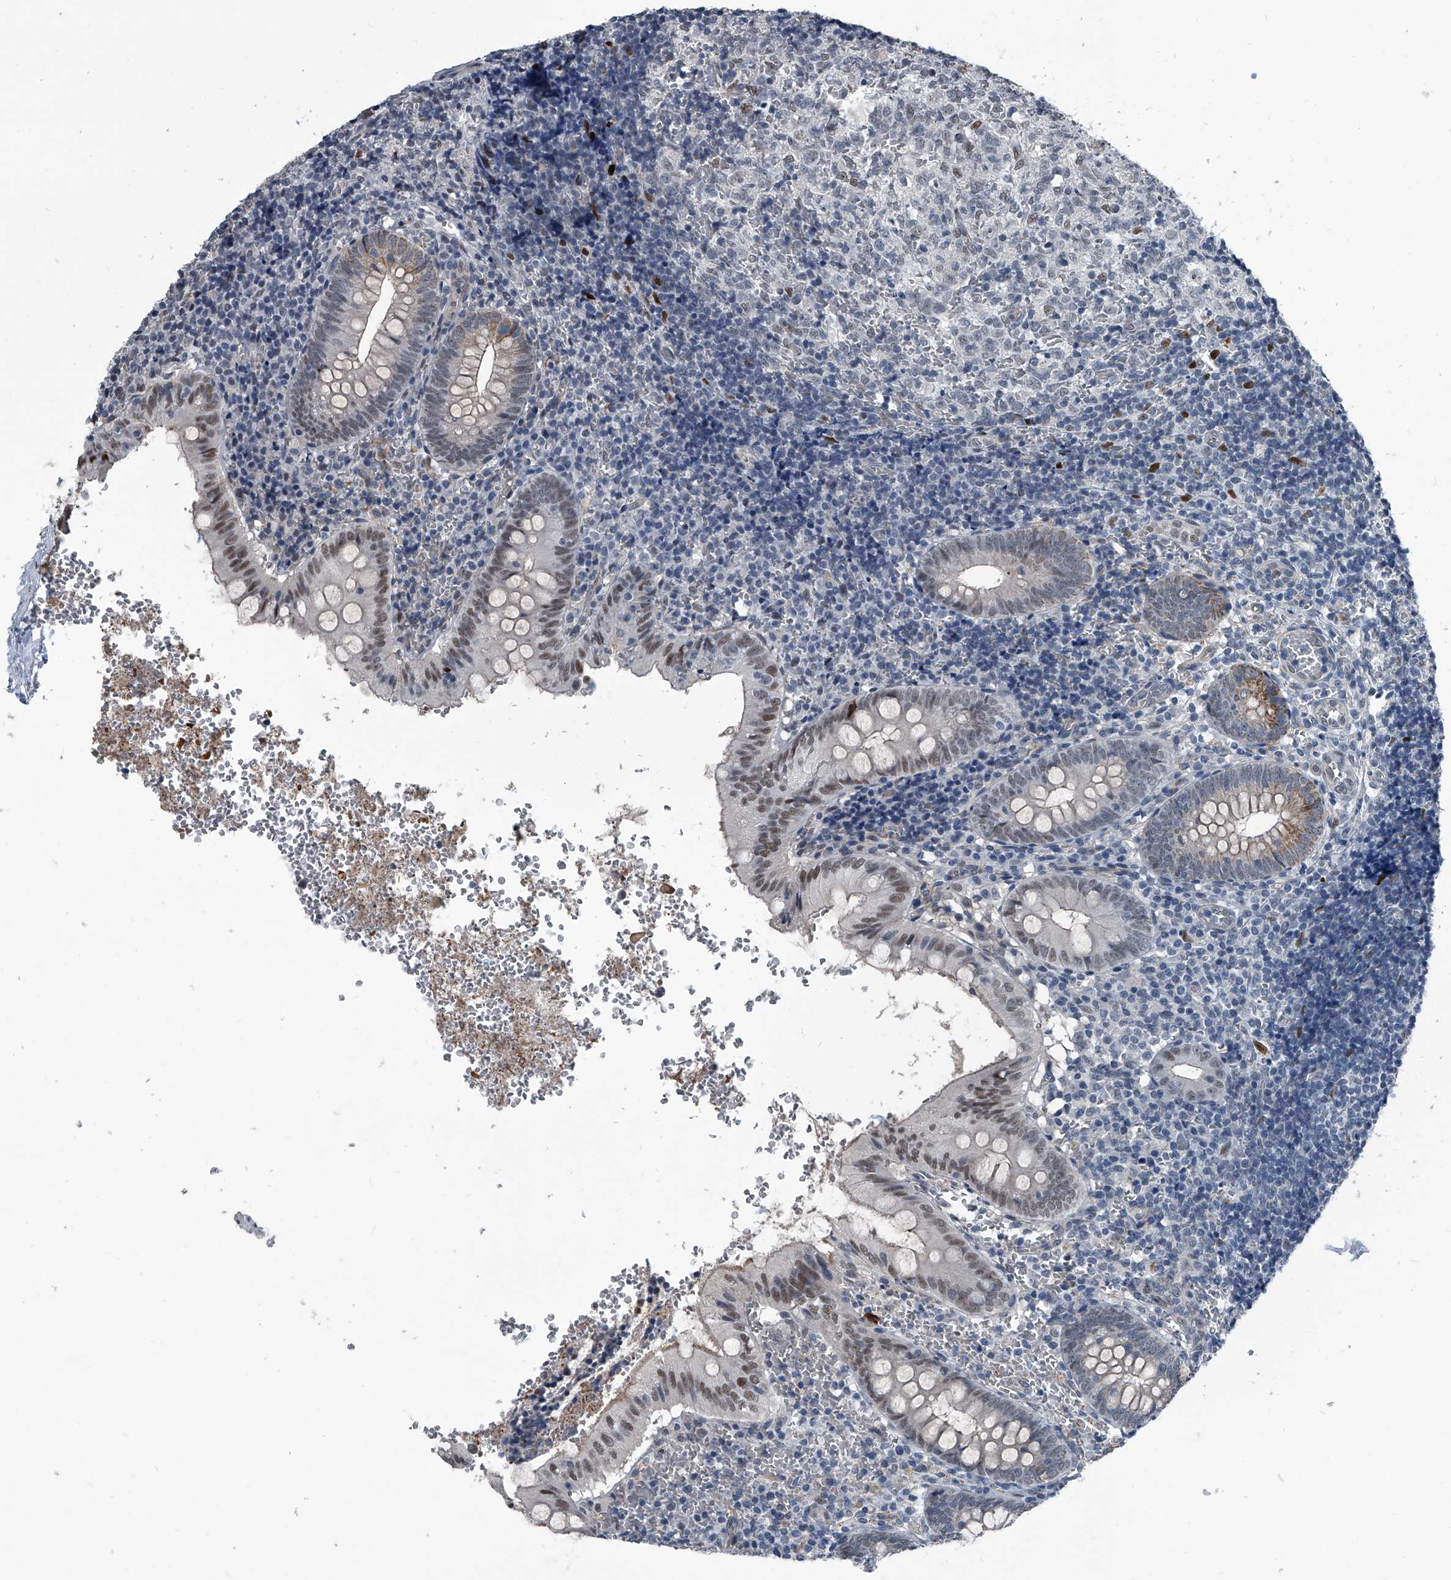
{"staining": {"intensity": "moderate", "quantity": "25%-75%", "location": "cytoplasmic/membranous,nuclear"}, "tissue": "appendix", "cell_type": "Glandular cells", "image_type": "normal", "snomed": [{"axis": "morphology", "description": "Normal tissue, NOS"}, {"axis": "topography", "description": "Appendix"}], "caption": "Immunohistochemical staining of benign human appendix displays moderate cytoplasmic/membranous,nuclear protein positivity in approximately 25%-75% of glandular cells.", "gene": "MEN1", "patient": {"sex": "male", "age": 8}}